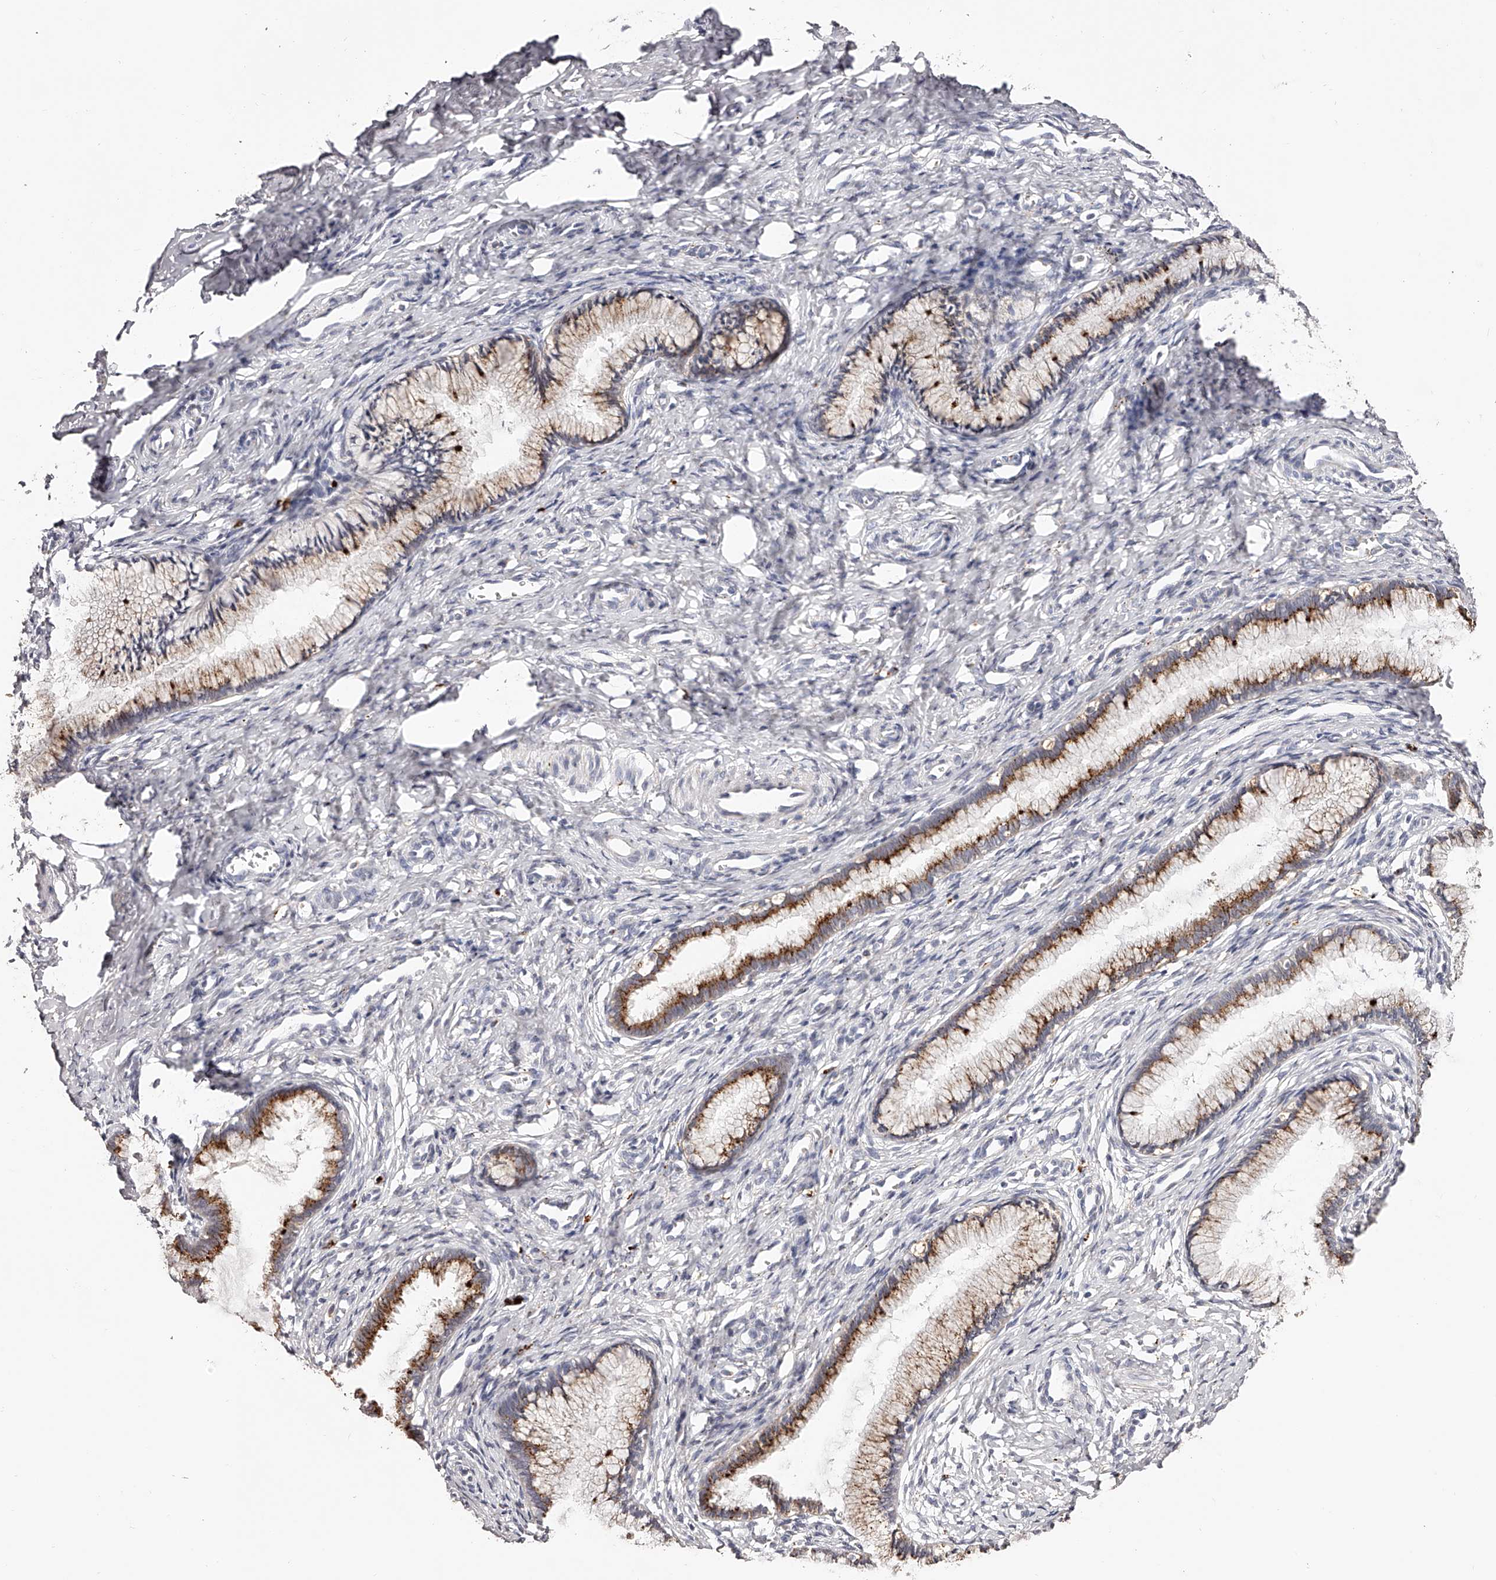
{"staining": {"intensity": "moderate", "quantity": "25%-75%", "location": "cytoplasmic/membranous"}, "tissue": "cervix", "cell_type": "Glandular cells", "image_type": "normal", "snomed": [{"axis": "morphology", "description": "Normal tissue, NOS"}, {"axis": "topography", "description": "Cervix"}], "caption": "IHC of unremarkable cervix exhibits medium levels of moderate cytoplasmic/membranous expression in approximately 25%-75% of glandular cells. (Stains: DAB (3,3'-diaminobenzidine) in brown, nuclei in blue, Microscopy: brightfield microscopy at high magnification).", "gene": "SLC35D3", "patient": {"sex": "female", "age": 27}}